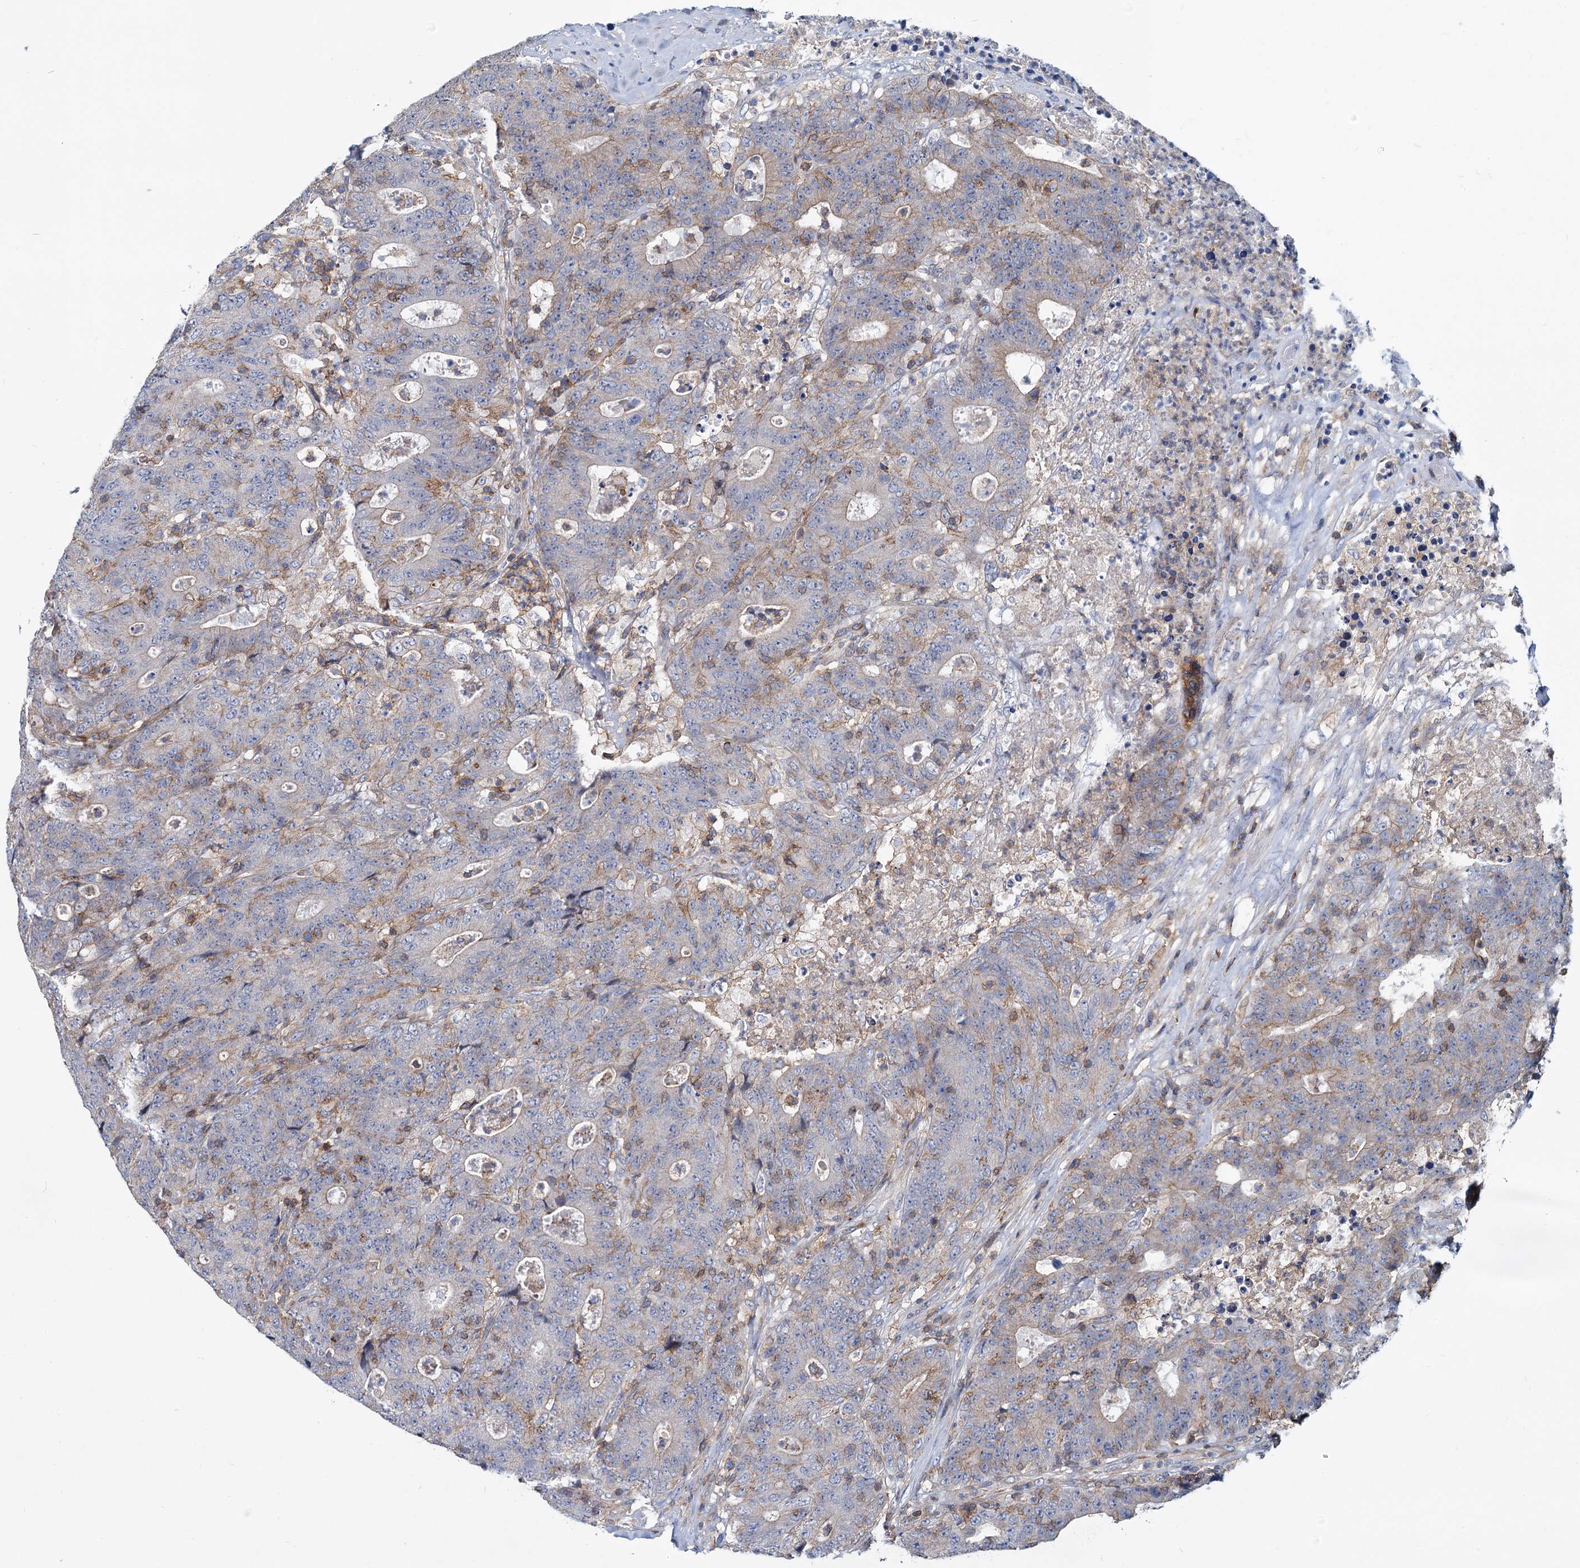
{"staining": {"intensity": "moderate", "quantity": "<25%", "location": "cytoplasmic/membranous"}, "tissue": "colorectal cancer", "cell_type": "Tumor cells", "image_type": "cancer", "snomed": [{"axis": "morphology", "description": "Adenocarcinoma, NOS"}, {"axis": "topography", "description": "Colon"}], "caption": "Moderate cytoplasmic/membranous expression for a protein is appreciated in about <25% of tumor cells of colorectal cancer using immunohistochemistry.", "gene": "LRCH4", "patient": {"sex": "female", "age": 75}}